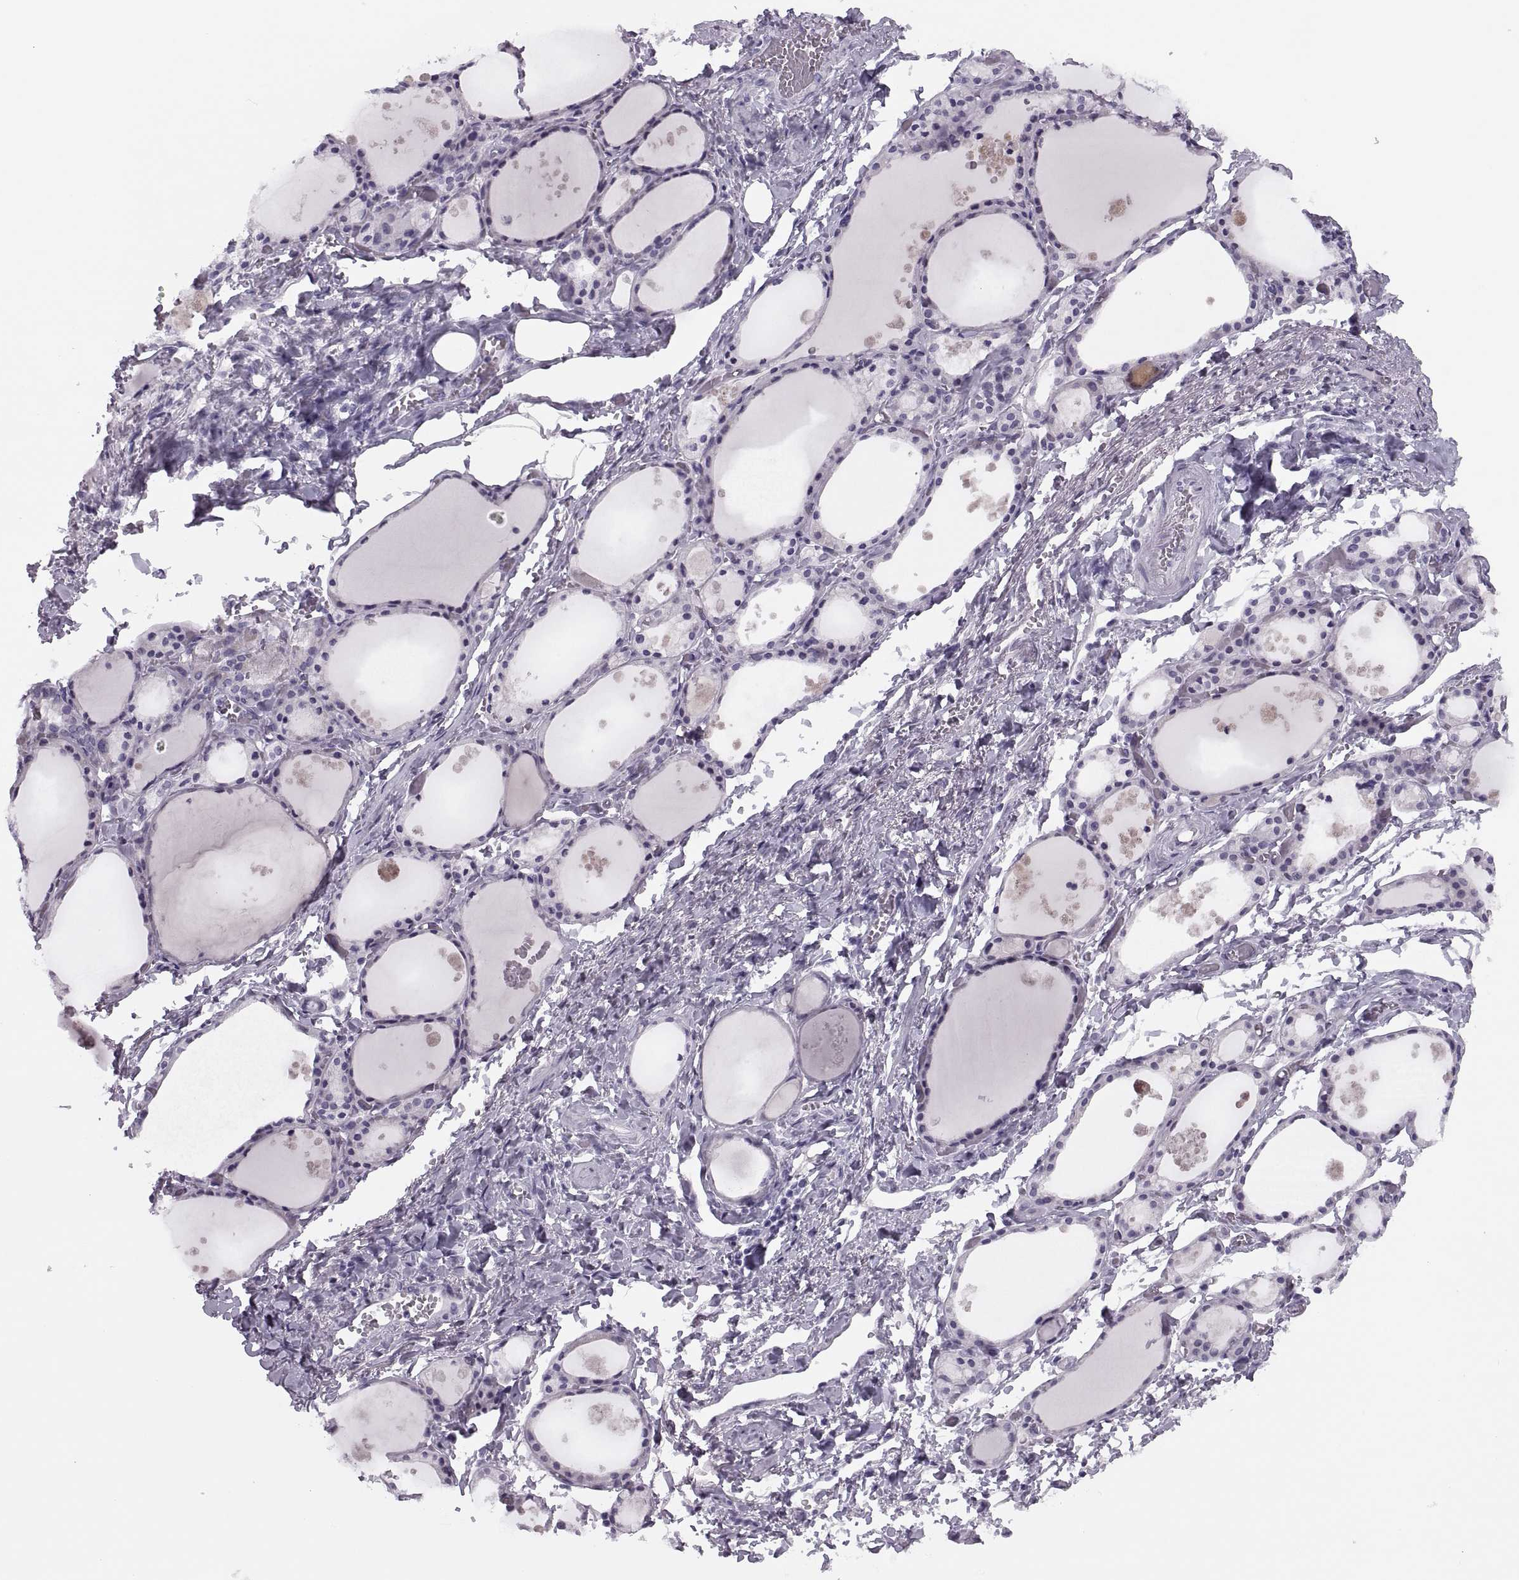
{"staining": {"intensity": "negative", "quantity": "none", "location": "none"}, "tissue": "thyroid gland", "cell_type": "Glandular cells", "image_type": "normal", "snomed": [{"axis": "morphology", "description": "Normal tissue, NOS"}, {"axis": "topography", "description": "Thyroid gland"}], "caption": "Glandular cells are negative for protein expression in normal human thyroid gland. (DAB immunohistochemistry (IHC) visualized using brightfield microscopy, high magnification).", "gene": "FAM24A", "patient": {"sex": "male", "age": 68}}